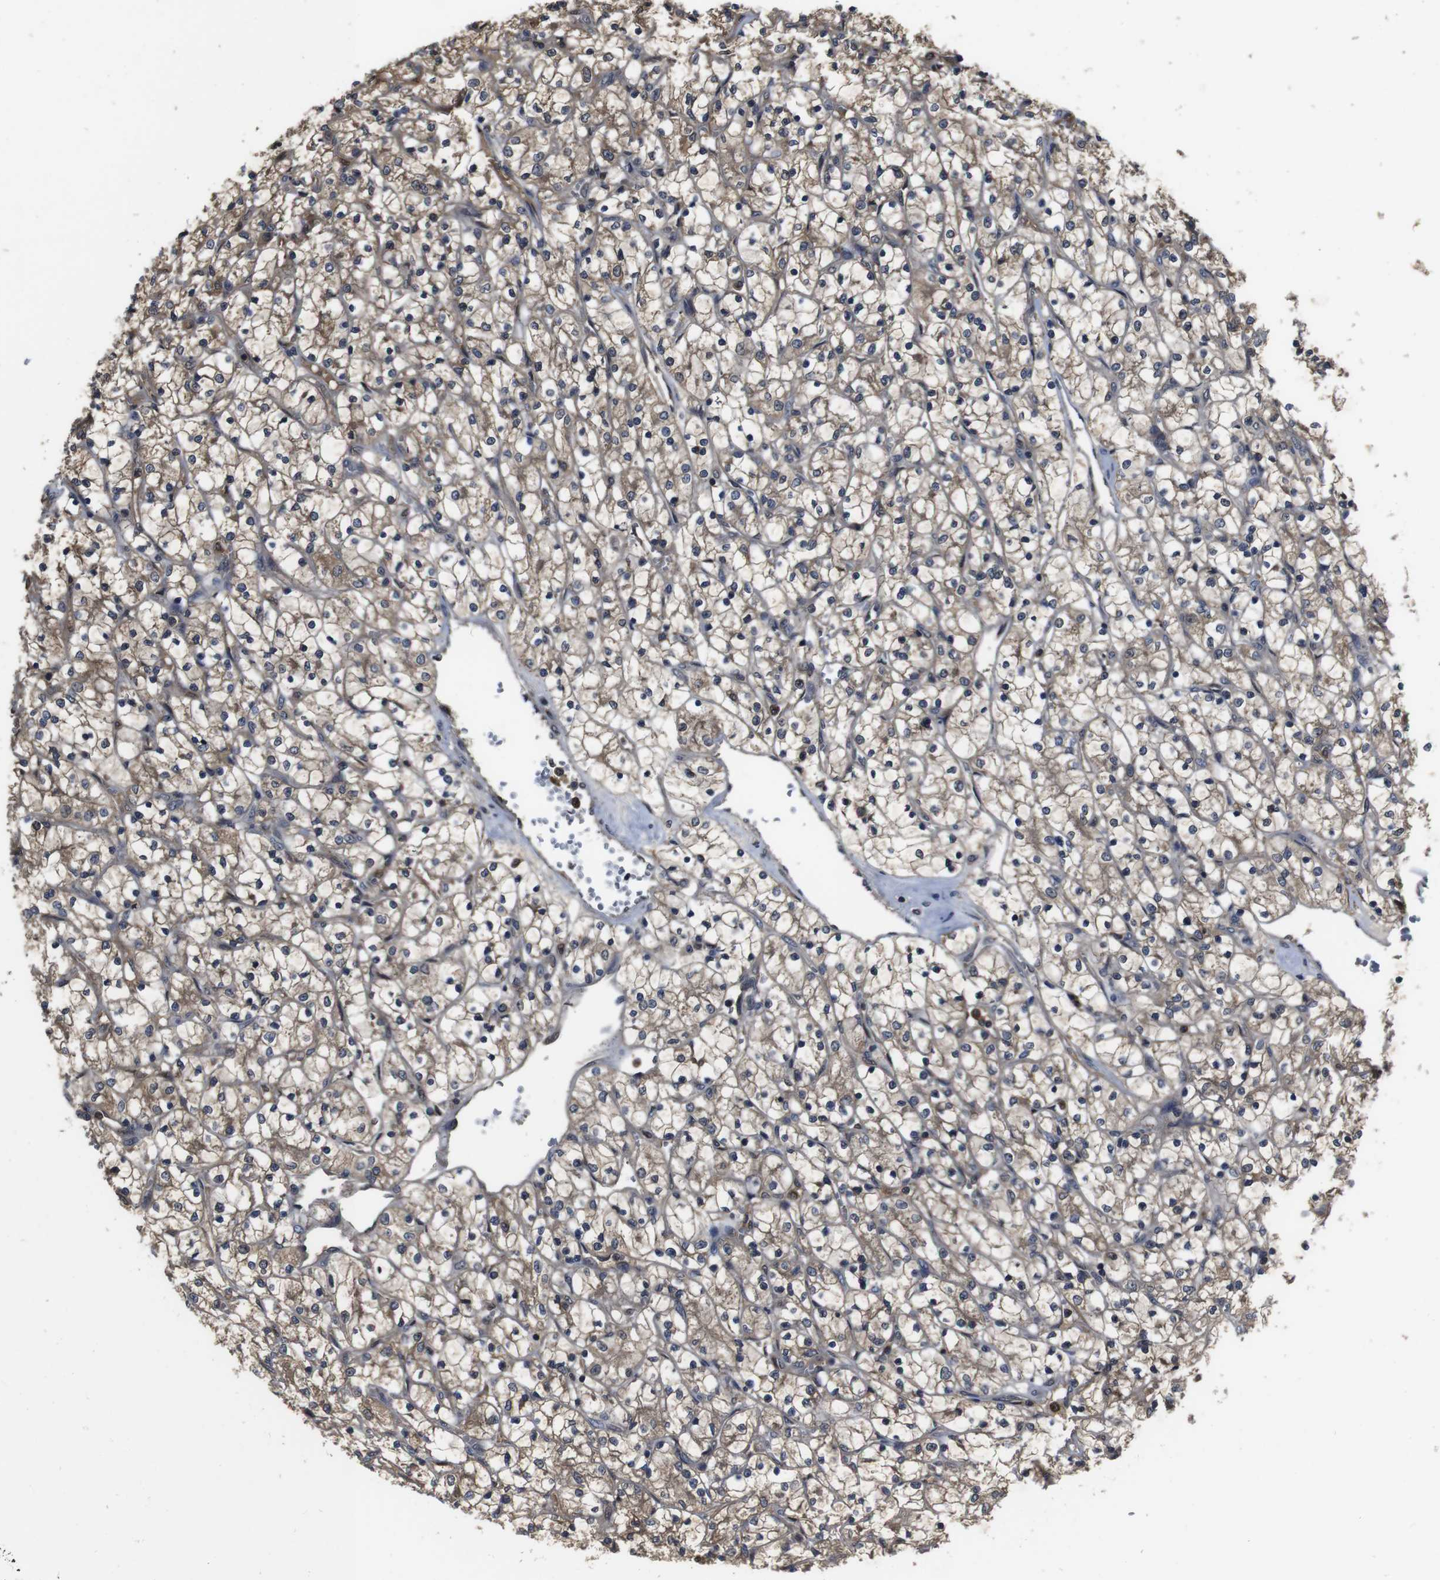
{"staining": {"intensity": "moderate", "quantity": ">75%", "location": "cytoplasmic/membranous"}, "tissue": "renal cancer", "cell_type": "Tumor cells", "image_type": "cancer", "snomed": [{"axis": "morphology", "description": "Adenocarcinoma, NOS"}, {"axis": "topography", "description": "Kidney"}], "caption": "Immunohistochemical staining of human adenocarcinoma (renal) reveals medium levels of moderate cytoplasmic/membranous positivity in about >75% of tumor cells.", "gene": "CXCL11", "patient": {"sex": "female", "age": 69}}